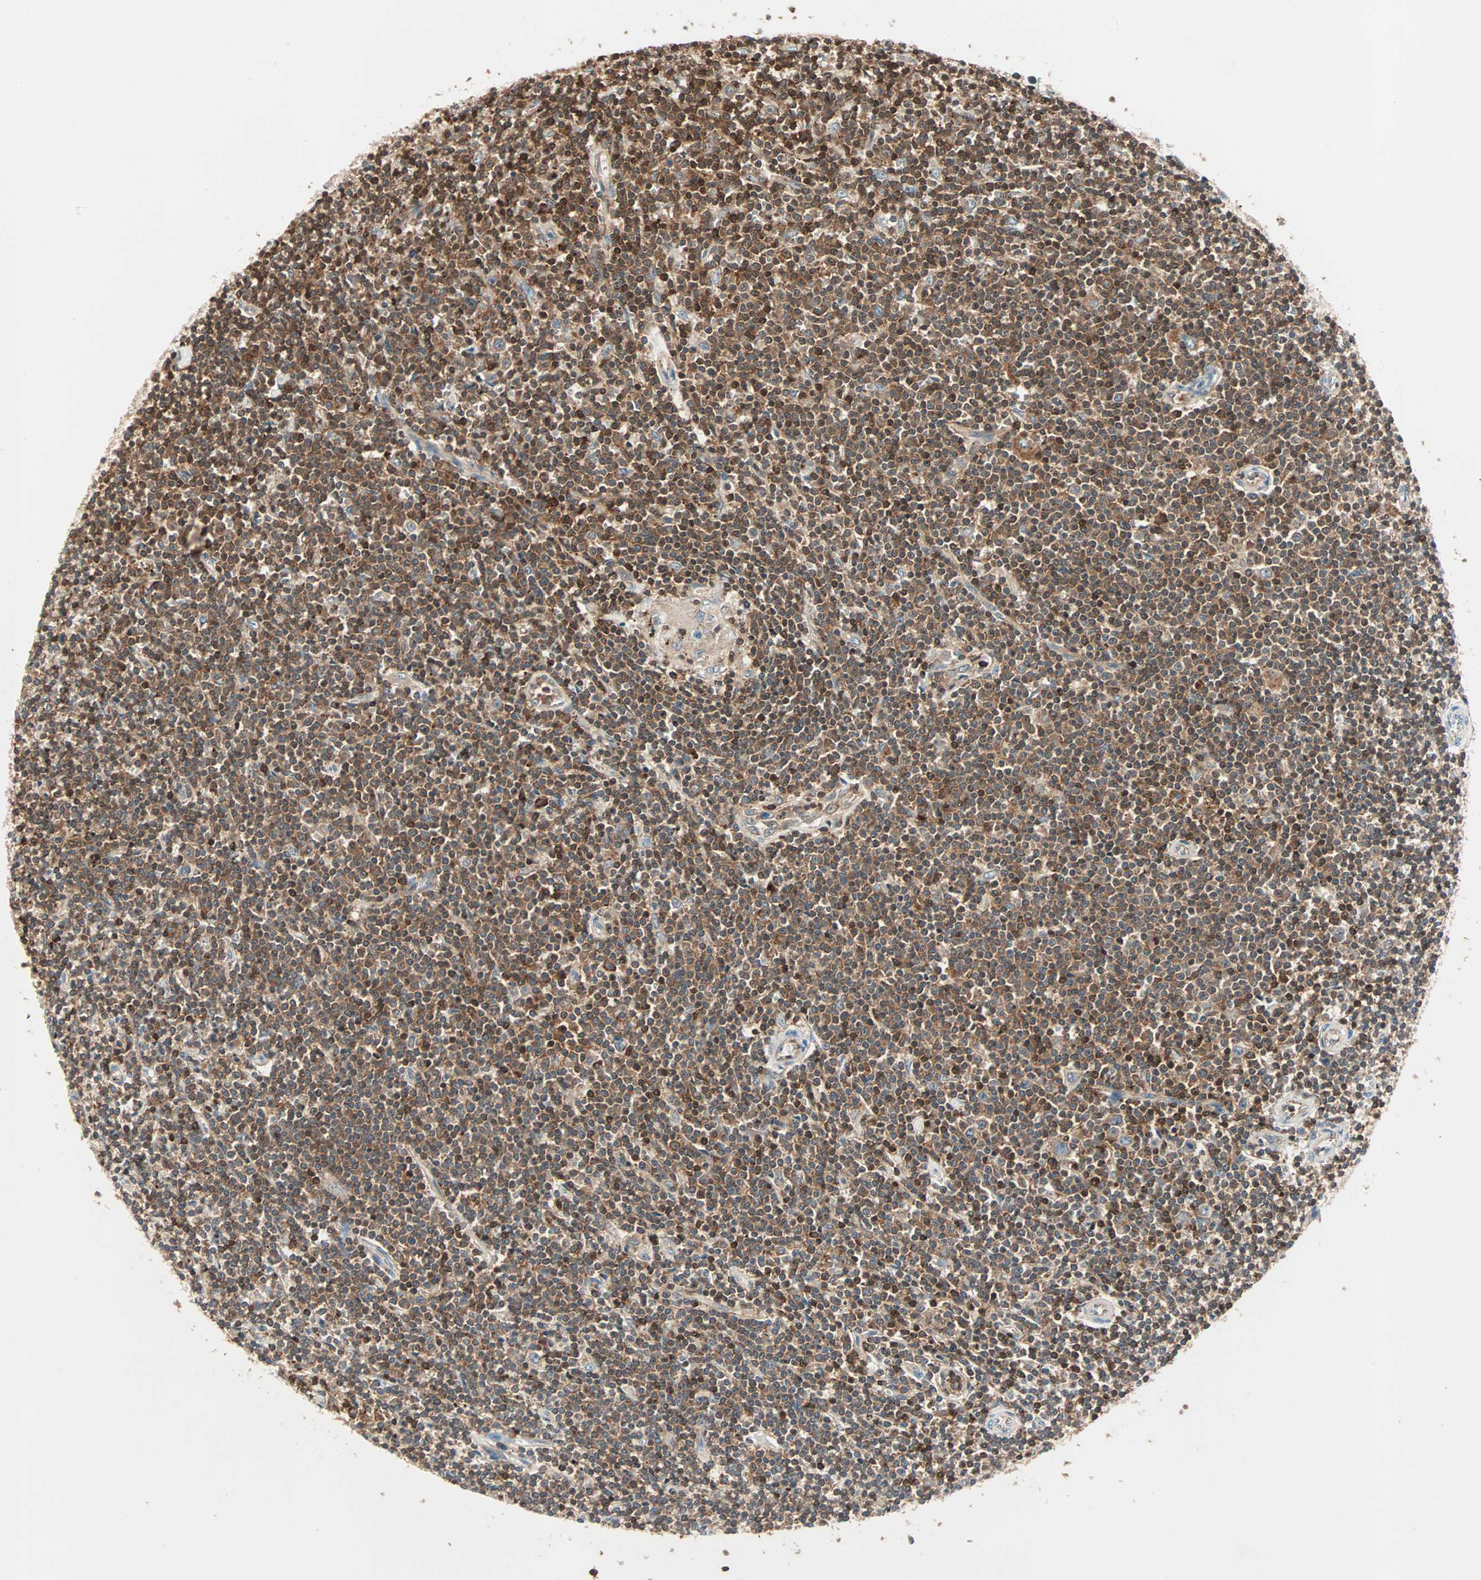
{"staining": {"intensity": "strong", "quantity": ">75%", "location": "cytoplasmic/membranous,nuclear"}, "tissue": "lymphoma", "cell_type": "Tumor cells", "image_type": "cancer", "snomed": [{"axis": "morphology", "description": "Malignant lymphoma, non-Hodgkin's type, Low grade"}, {"axis": "topography", "description": "Spleen"}], "caption": "Immunohistochemical staining of human low-grade malignant lymphoma, non-Hodgkin's type displays strong cytoplasmic/membranous and nuclear protein staining in approximately >75% of tumor cells. The protein is stained brown, and the nuclei are stained in blue (DAB (3,3'-diaminobenzidine) IHC with brightfield microscopy, high magnification).", "gene": "TEC", "patient": {"sex": "male", "age": 76}}